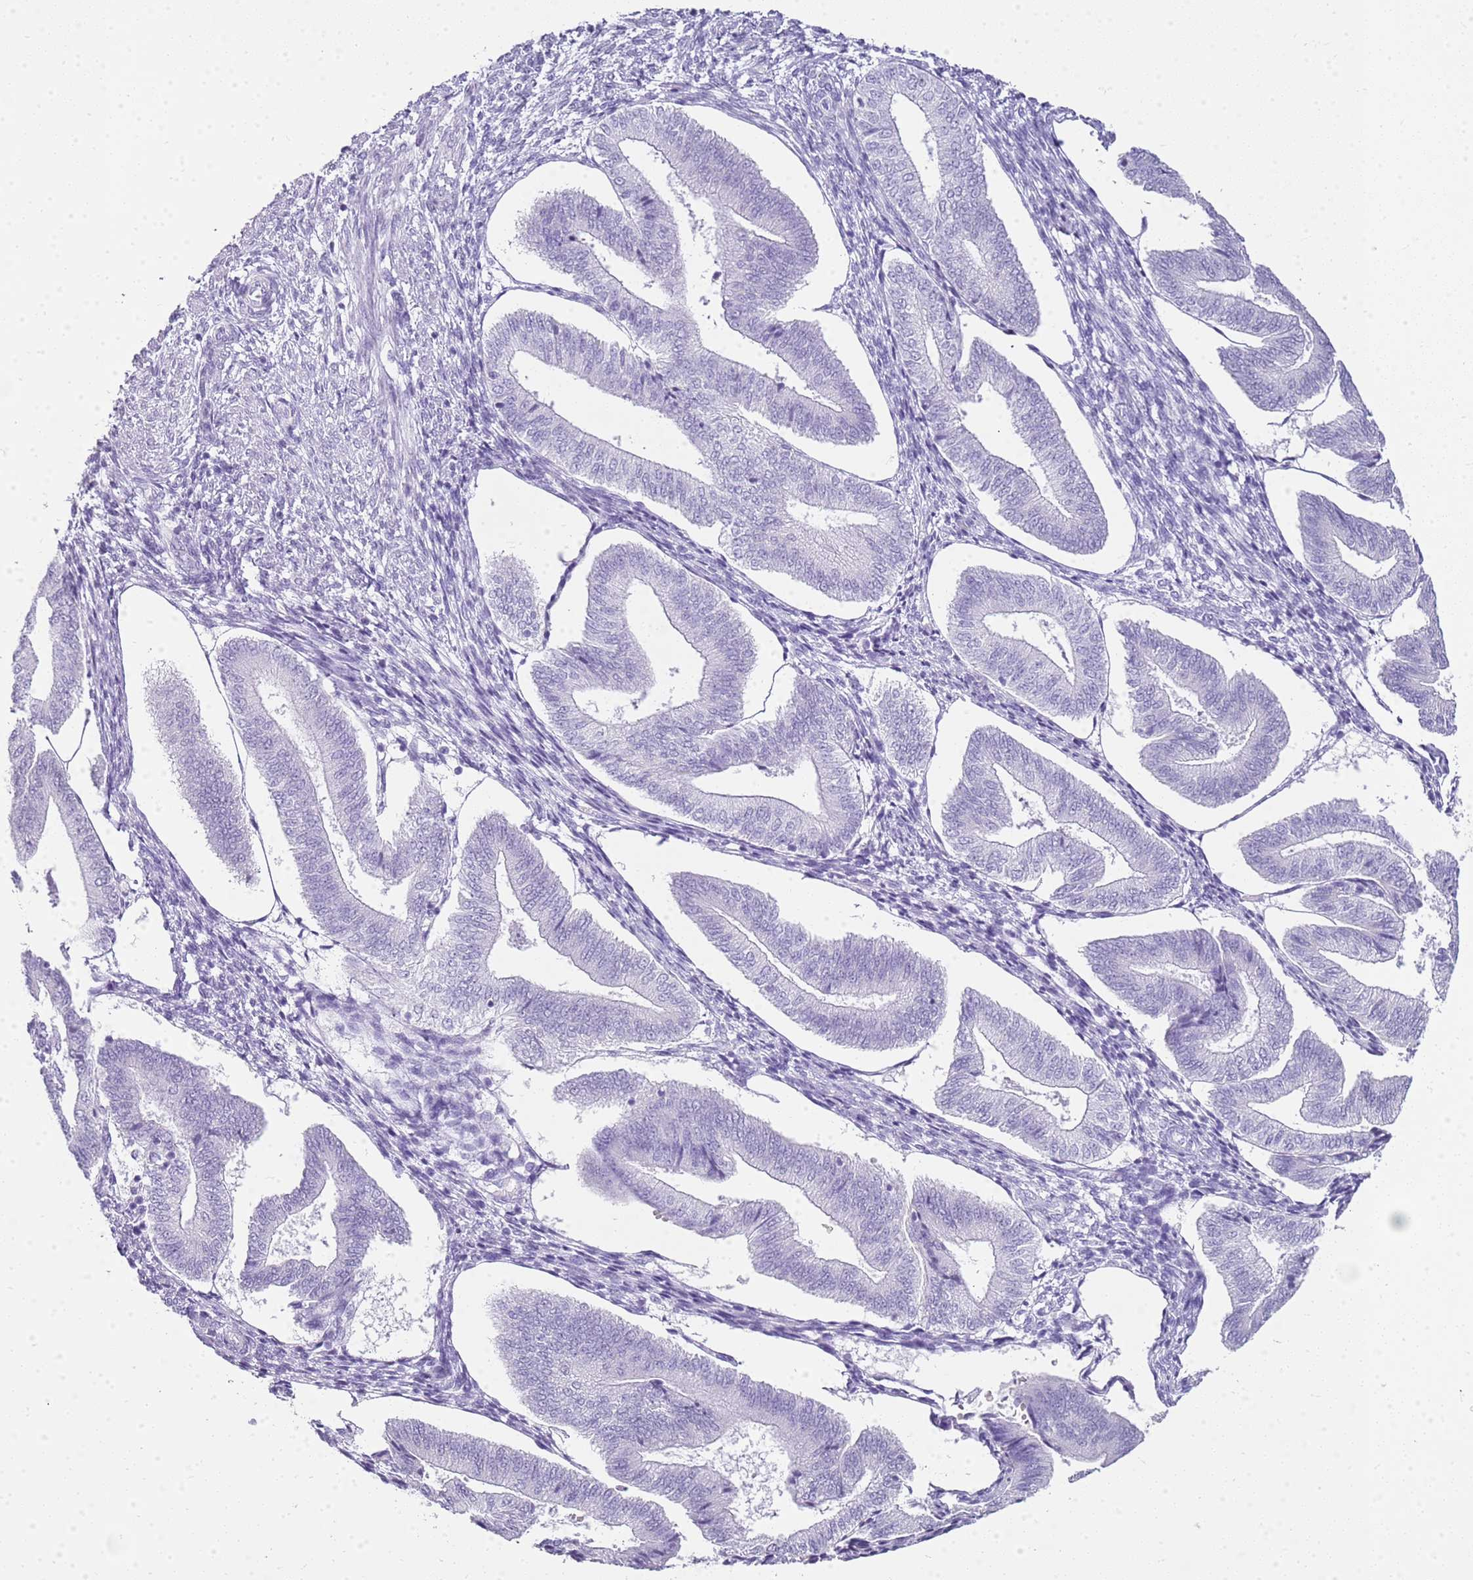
{"staining": {"intensity": "negative", "quantity": "none", "location": "none"}, "tissue": "endometrium", "cell_type": "Cells in endometrial stroma", "image_type": "normal", "snomed": [{"axis": "morphology", "description": "Normal tissue, NOS"}, {"axis": "topography", "description": "Endometrium"}], "caption": "Human endometrium stained for a protein using immunohistochemistry (IHC) reveals no positivity in cells in endometrial stroma.", "gene": "CA8", "patient": {"sex": "female", "age": 34}}